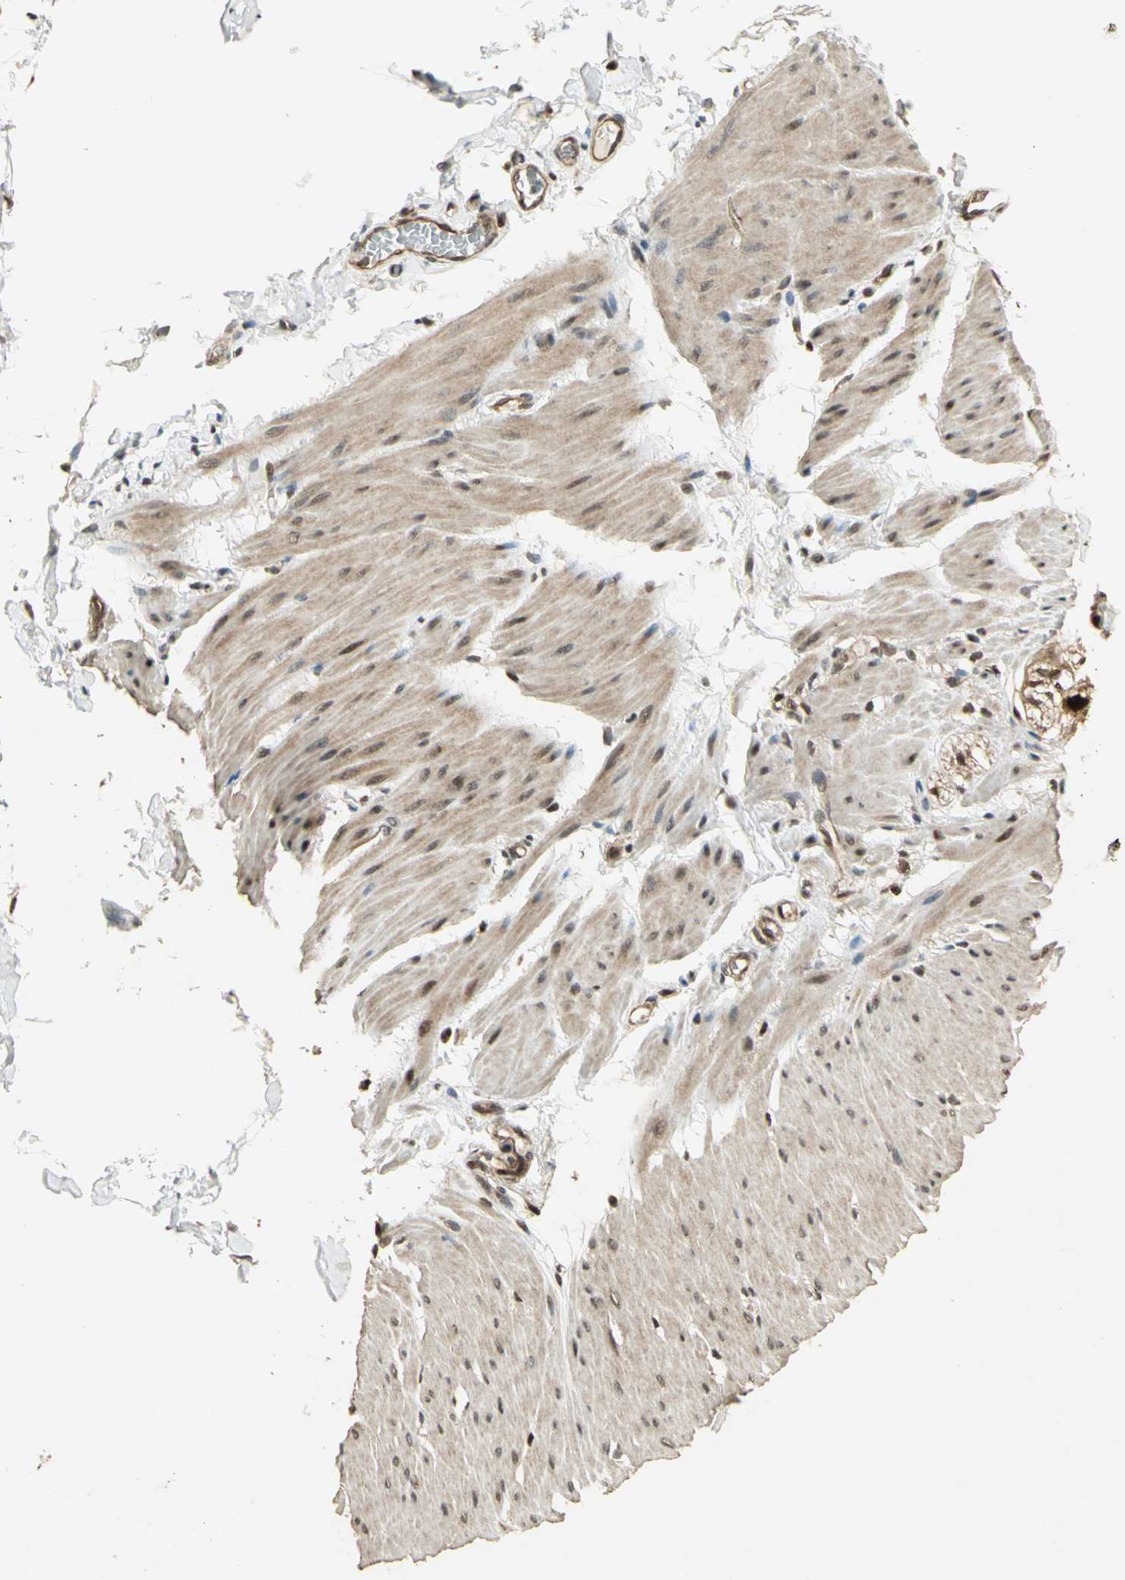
{"staining": {"intensity": "moderate", "quantity": "25%-75%", "location": "cytoplasmic/membranous,nuclear"}, "tissue": "smooth muscle", "cell_type": "Smooth muscle cells", "image_type": "normal", "snomed": [{"axis": "morphology", "description": "Normal tissue, NOS"}, {"axis": "topography", "description": "Smooth muscle"}, {"axis": "topography", "description": "Colon"}], "caption": "Moderate cytoplasmic/membranous,nuclear protein positivity is identified in about 25%-75% of smooth muscle cells in smooth muscle. The protein is shown in brown color, while the nuclei are stained blue.", "gene": "PSMC3", "patient": {"sex": "male", "age": 67}}